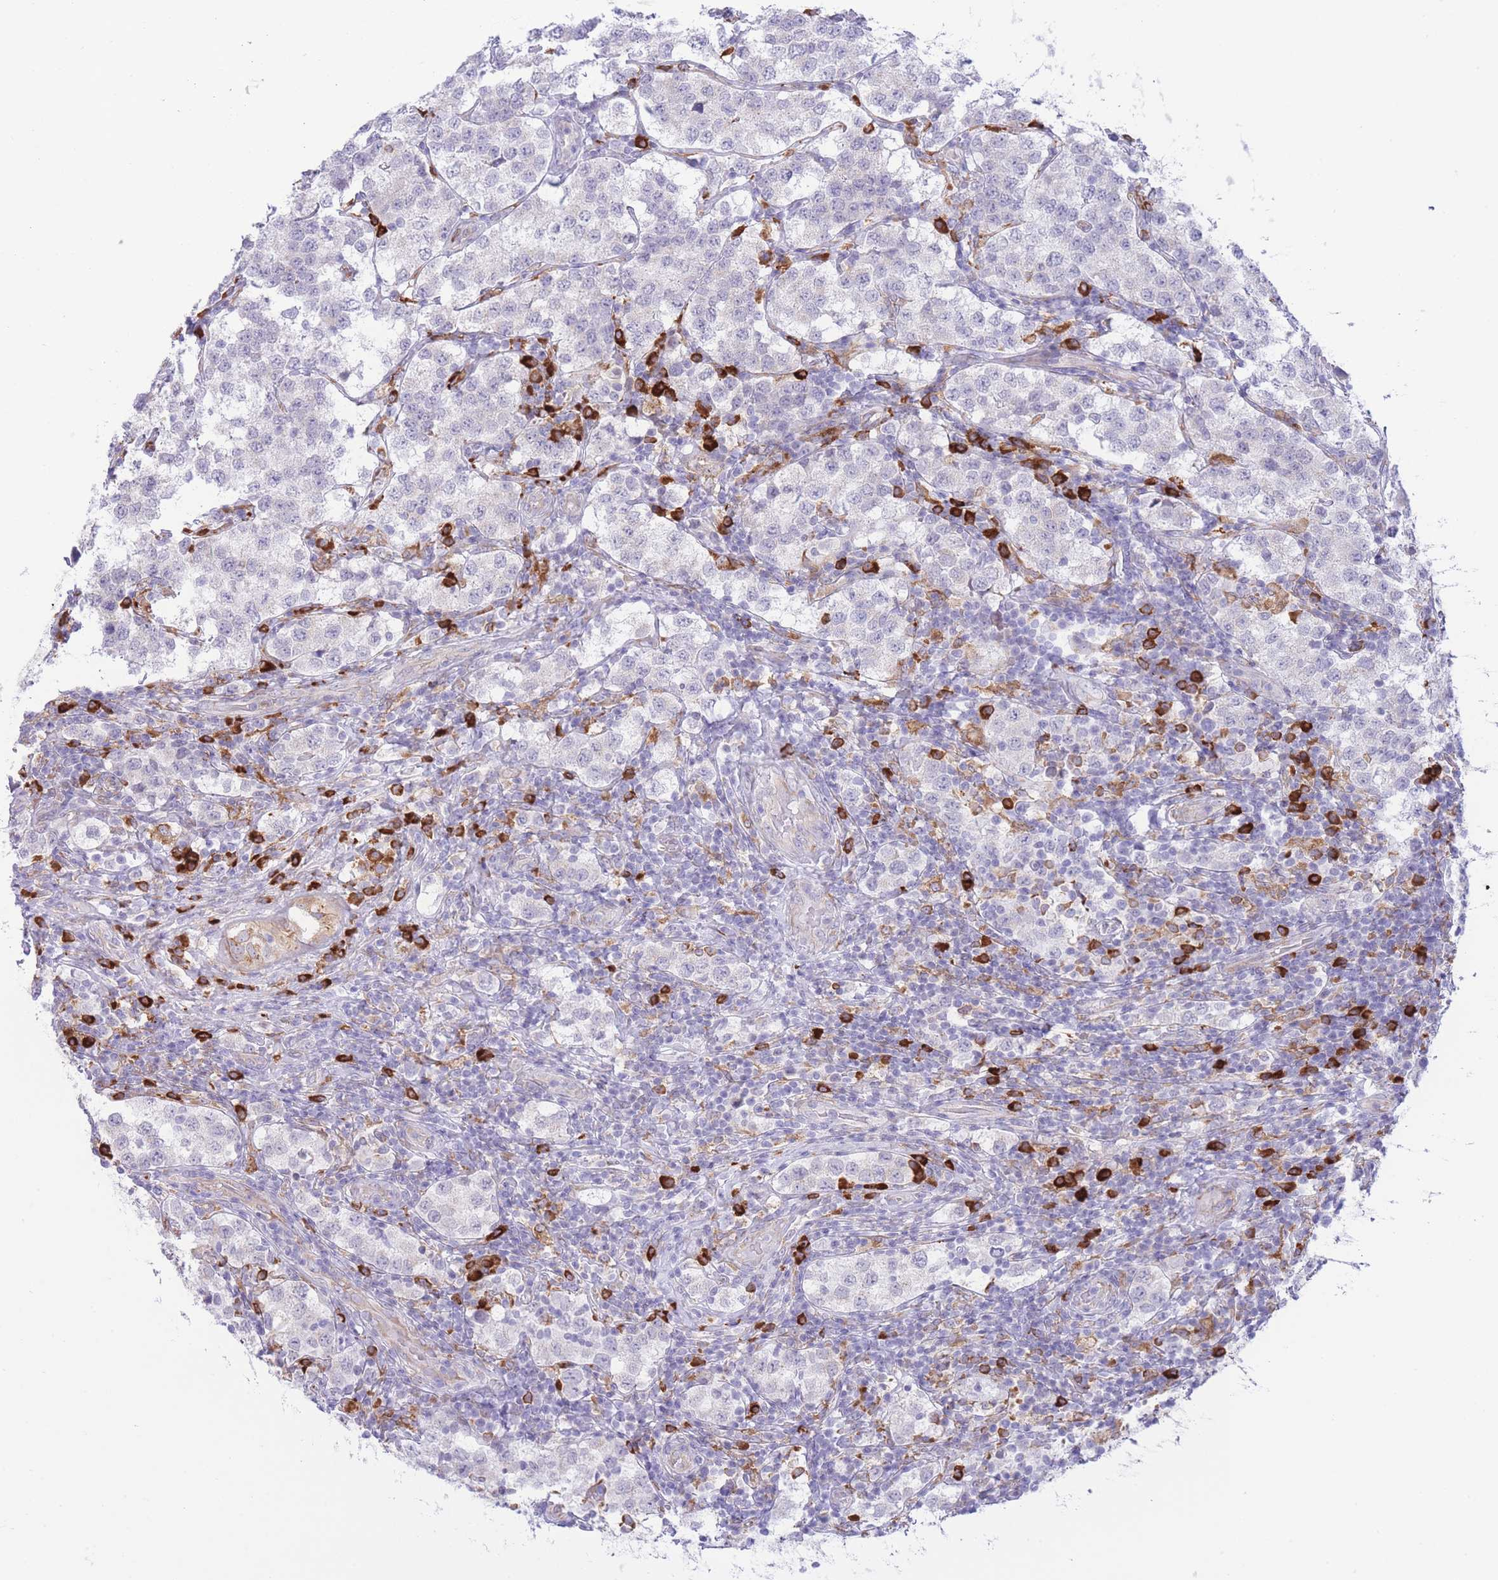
{"staining": {"intensity": "negative", "quantity": "none", "location": "none"}, "tissue": "testis cancer", "cell_type": "Tumor cells", "image_type": "cancer", "snomed": [{"axis": "morphology", "description": "Seminoma, NOS"}, {"axis": "topography", "description": "Testis"}], "caption": "Immunohistochemistry photomicrograph of human testis seminoma stained for a protein (brown), which reveals no staining in tumor cells.", "gene": "MYDGF", "patient": {"sex": "male", "age": 34}}